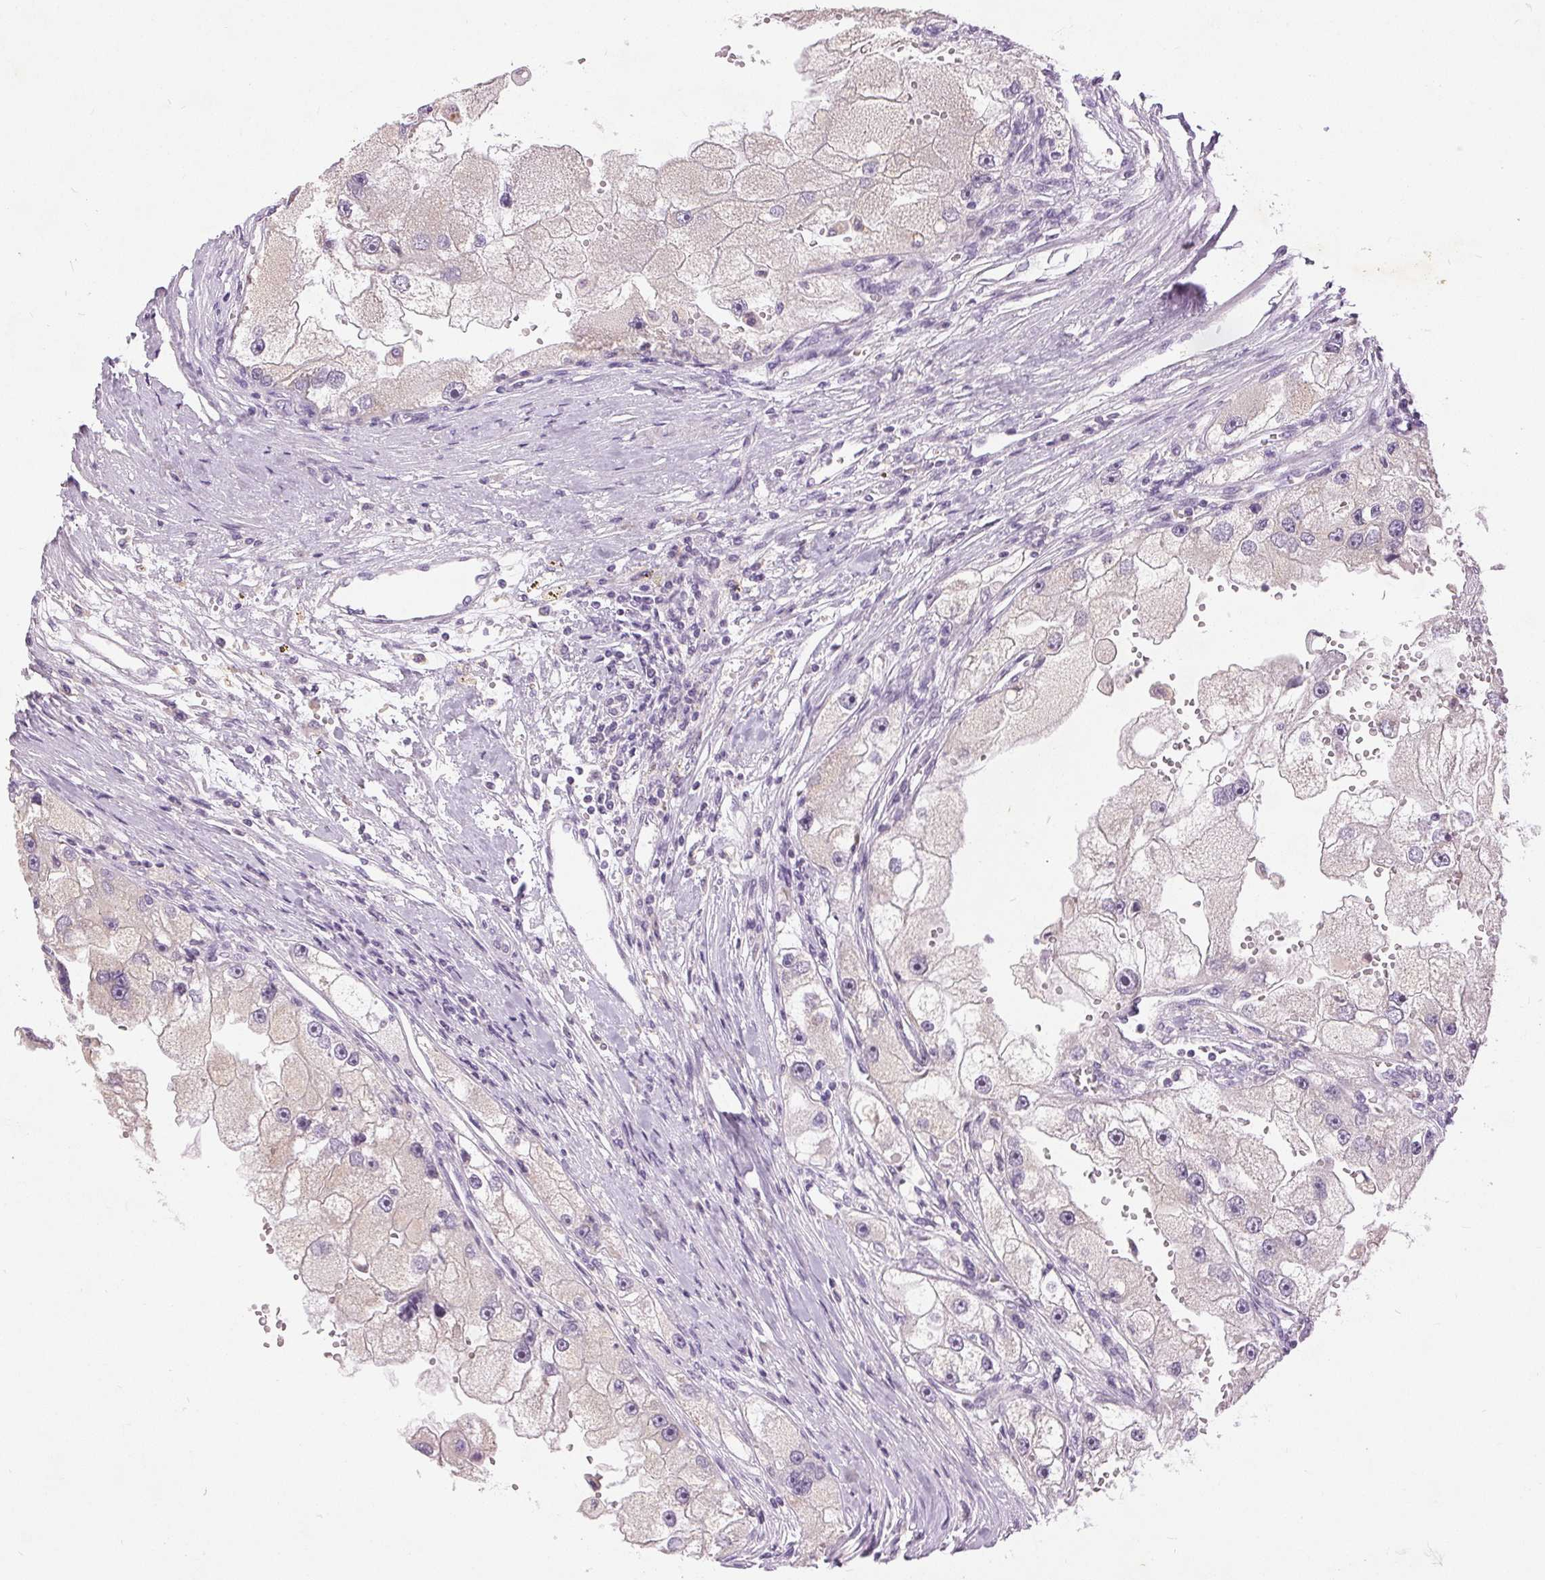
{"staining": {"intensity": "negative", "quantity": "none", "location": "none"}, "tissue": "renal cancer", "cell_type": "Tumor cells", "image_type": "cancer", "snomed": [{"axis": "morphology", "description": "Adenocarcinoma, NOS"}, {"axis": "topography", "description": "Kidney"}], "caption": "This is a image of immunohistochemistry staining of renal cancer (adenocarcinoma), which shows no expression in tumor cells. Nuclei are stained in blue.", "gene": "DSG3", "patient": {"sex": "male", "age": 63}}